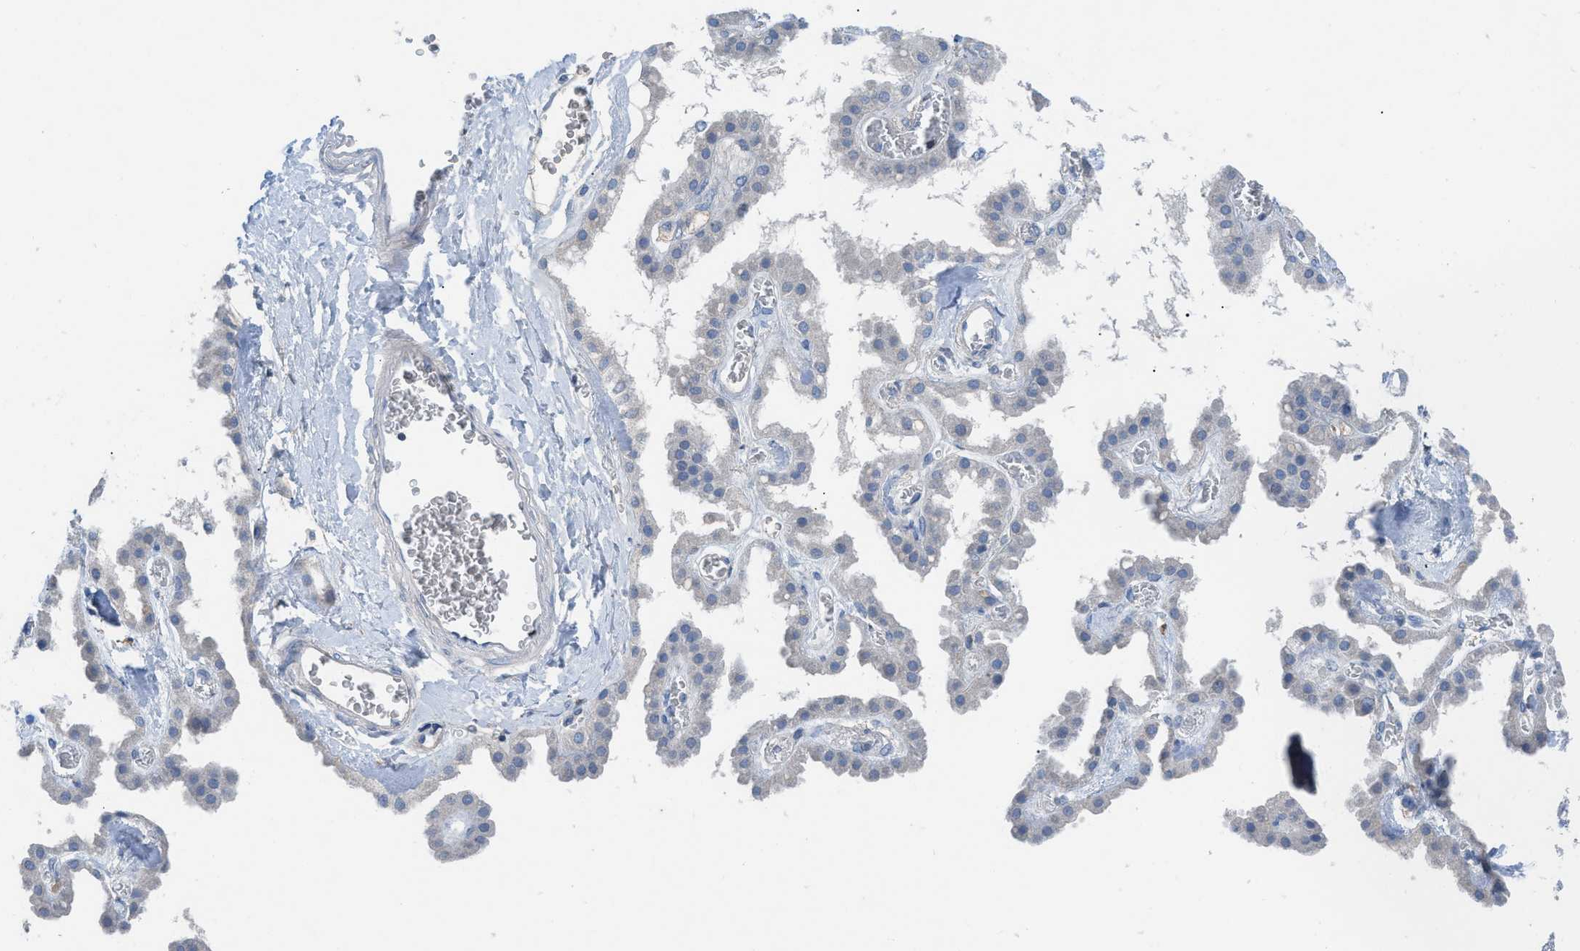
{"staining": {"intensity": "negative", "quantity": "none", "location": "none"}, "tissue": "hippocampus", "cell_type": "Glial cells", "image_type": "normal", "snomed": [{"axis": "morphology", "description": "Normal tissue, NOS"}, {"axis": "topography", "description": "Hippocampus"}], "caption": "This histopathology image is of benign hippocampus stained with IHC to label a protein in brown with the nuclei are counter-stained blue. There is no positivity in glial cells. (DAB (3,3'-diaminobenzidine) immunohistochemistry, high magnification).", "gene": "HPX", "patient": {"sex": "female", "age": 19}}